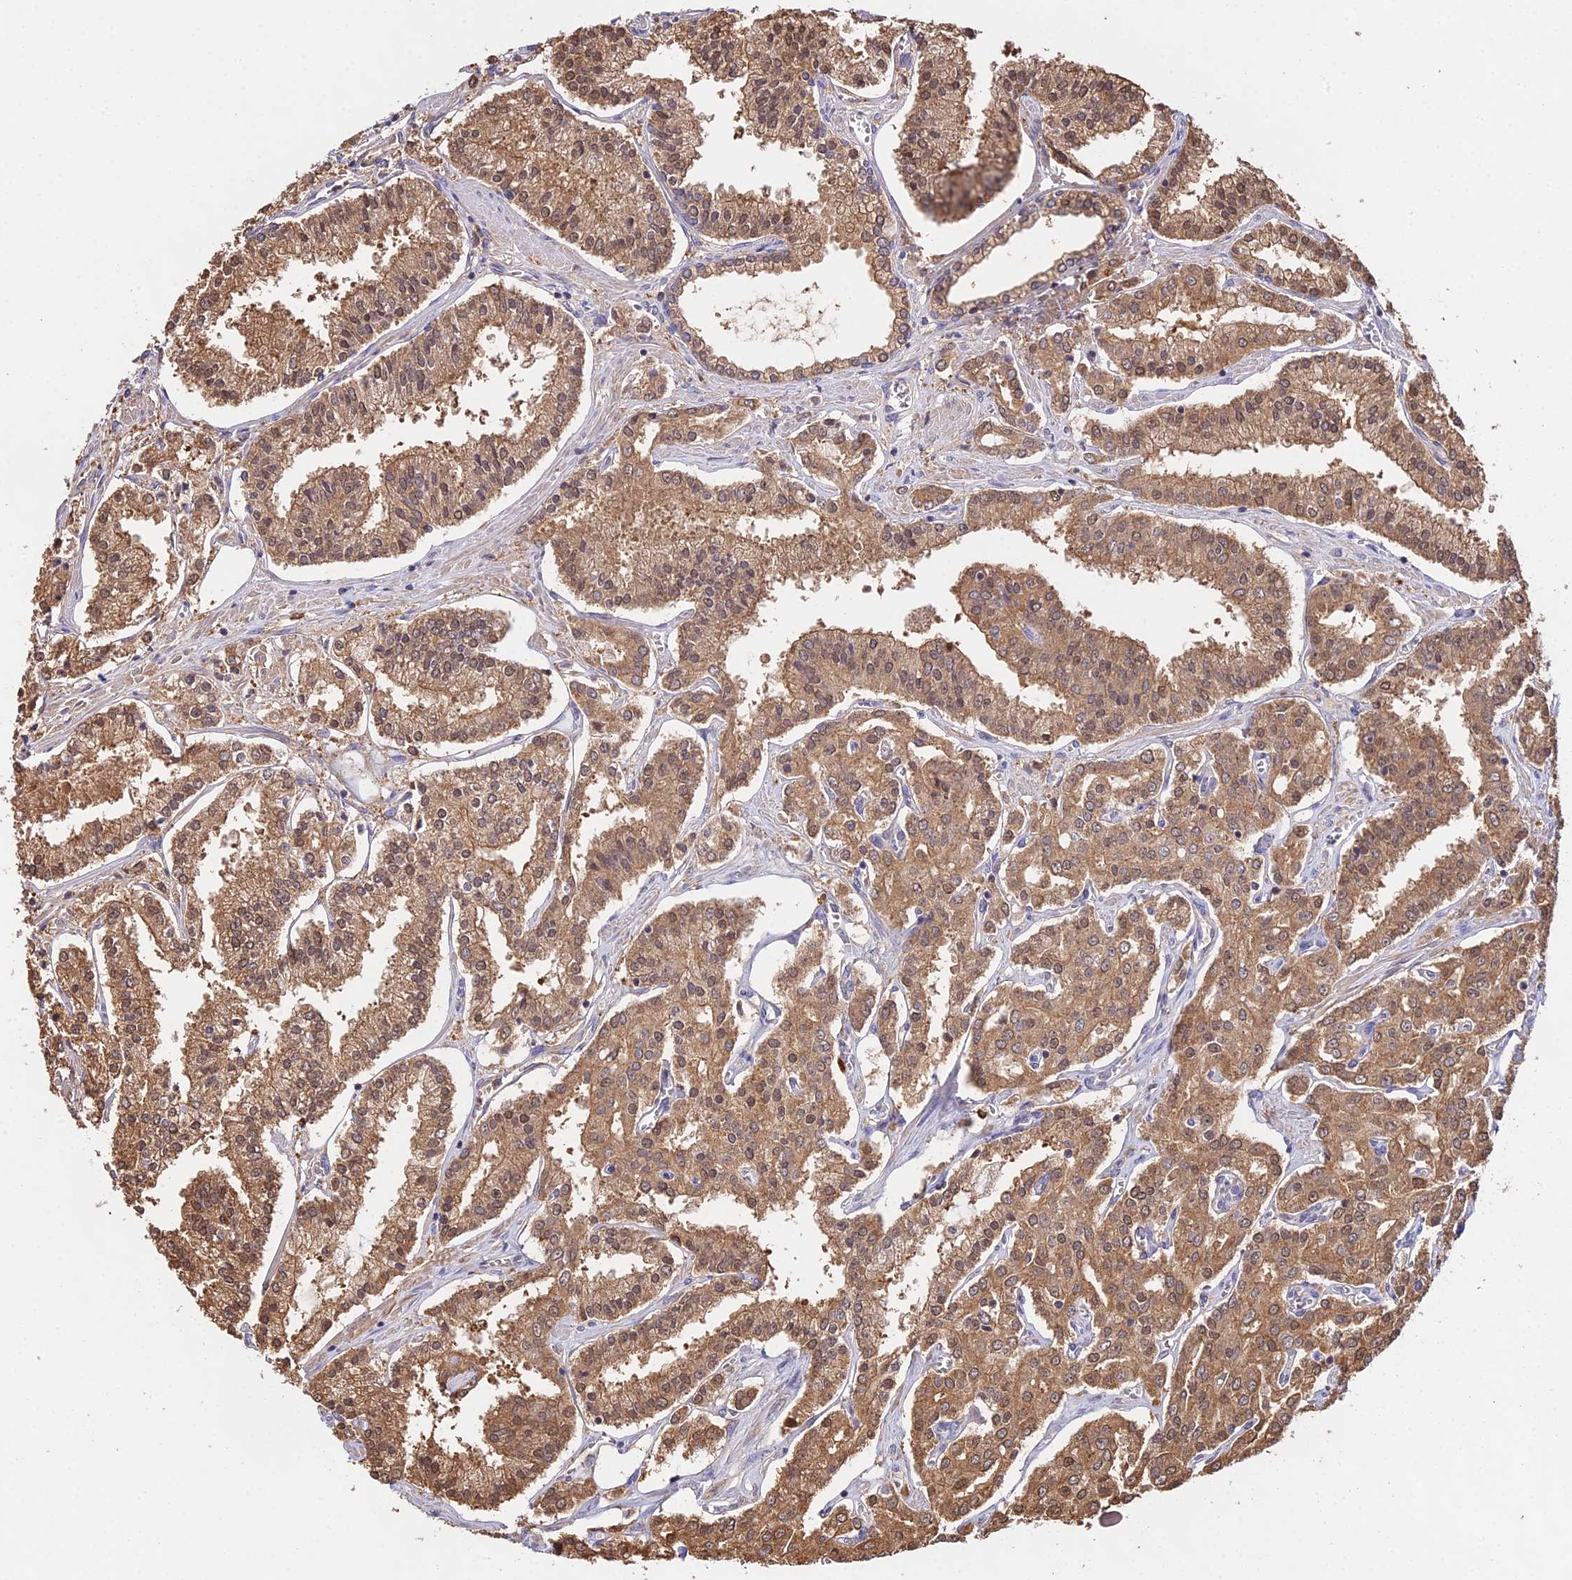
{"staining": {"intensity": "moderate", "quantity": ">75%", "location": "cytoplasmic/membranous"}, "tissue": "prostate cancer", "cell_type": "Tumor cells", "image_type": "cancer", "snomed": [{"axis": "morphology", "description": "Adenocarcinoma, High grade"}, {"axis": "topography", "description": "Prostate"}], "caption": "Immunohistochemistry image of neoplastic tissue: high-grade adenocarcinoma (prostate) stained using immunohistochemistry (IHC) exhibits medium levels of moderate protein expression localized specifically in the cytoplasmic/membranous of tumor cells, appearing as a cytoplasmic/membranous brown color.", "gene": "FBP1", "patient": {"sex": "male", "age": 71}}